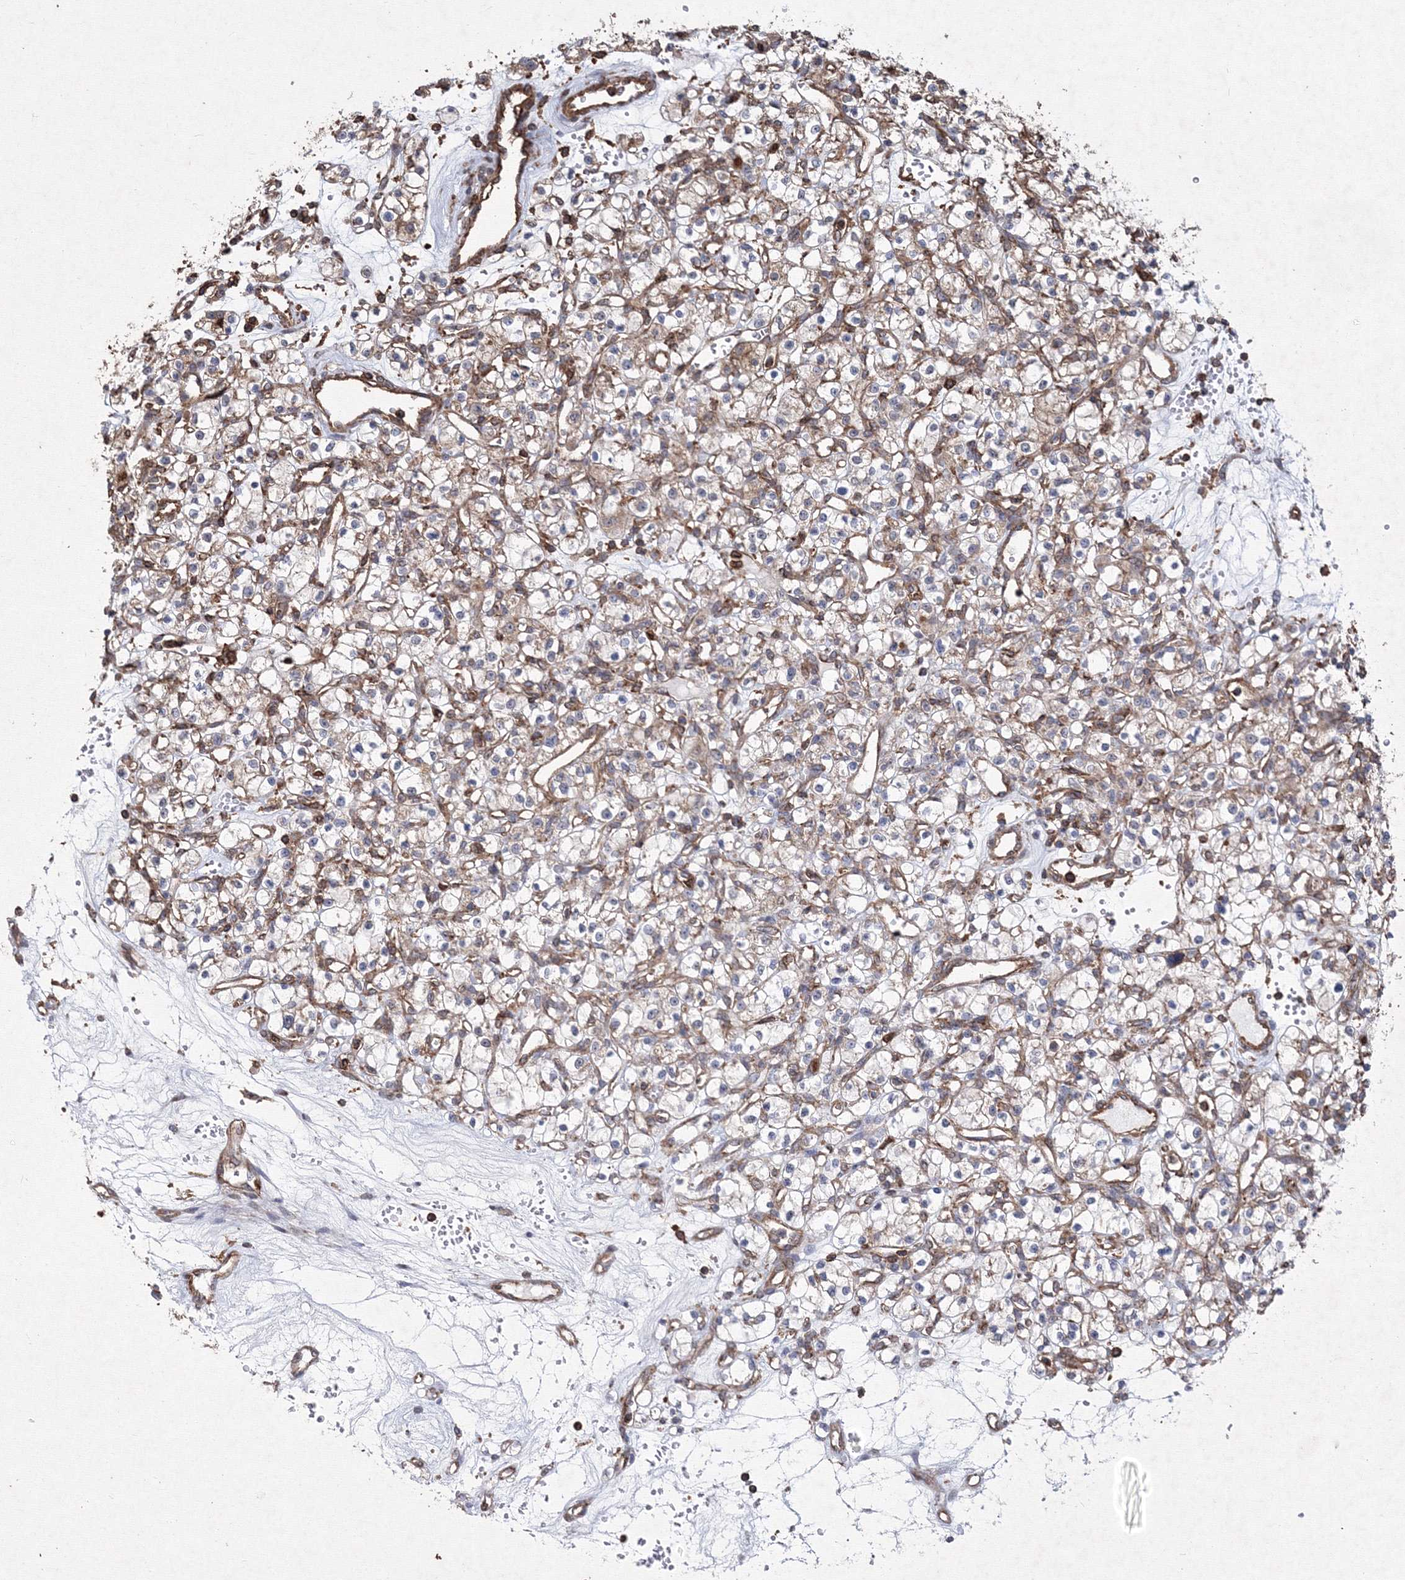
{"staining": {"intensity": "weak", "quantity": "25%-75%", "location": "cytoplasmic/membranous"}, "tissue": "renal cancer", "cell_type": "Tumor cells", "image_type": "cancer", "snomed": [{"axis": "morphology", "description": "Adenocarcinoma, NOS"}, {"axis": "topography", "description": "Kidney"}], "caption": "Renal cancer (adenocarcinoma) tissue reveals weak cytoplasmic/membranous staining in about 25%-75% of tumor cells, visualized by immunohistochemistry. (Brightfield microscopy of DAB IHC at high magnification).", "gene": "TMEM139", "patient": {"sex": "female", "age": 59}}